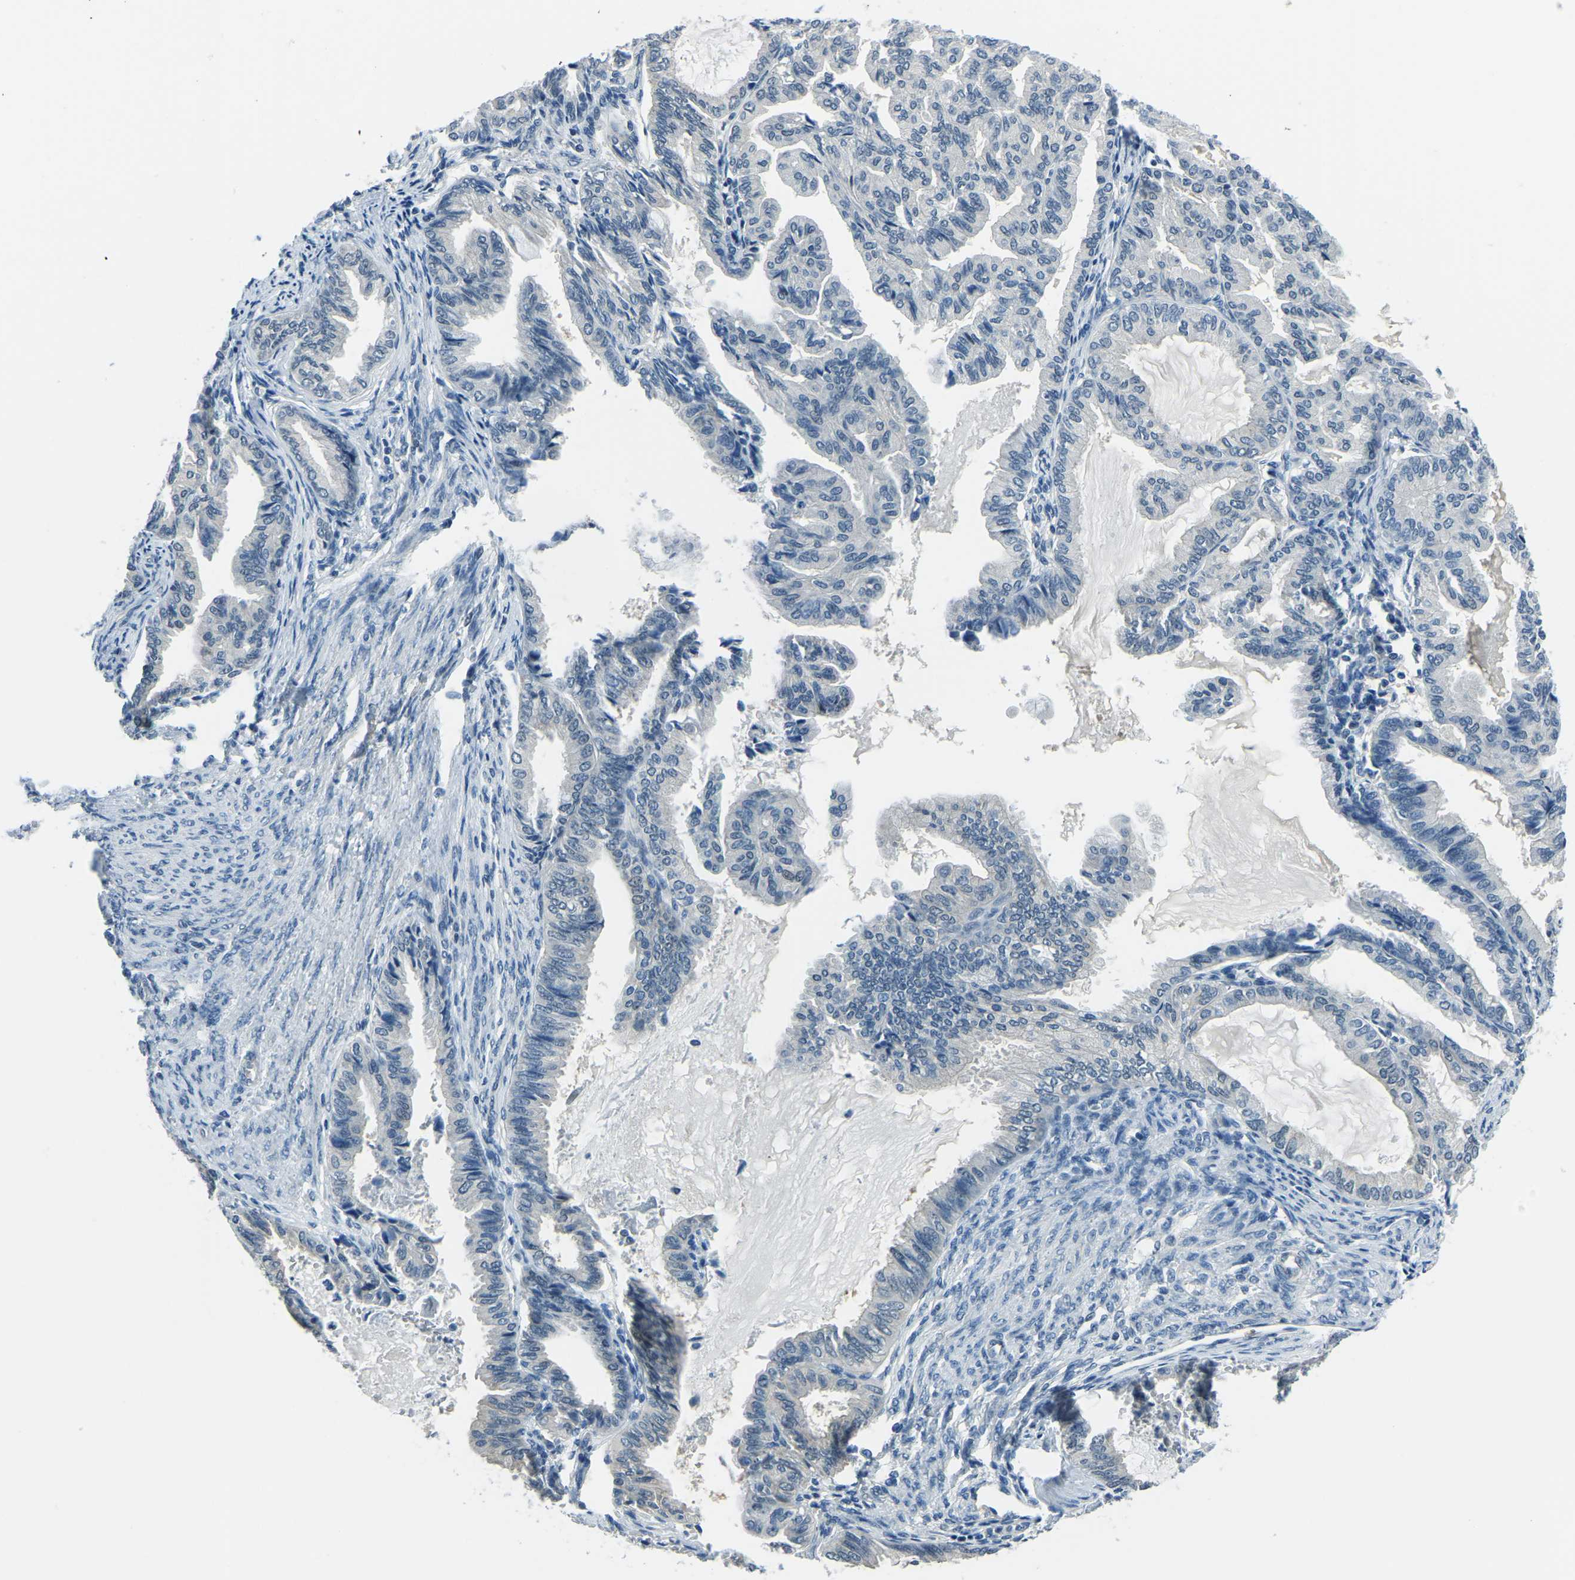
{"staining": {"intensity": "negative", "quantity": "none", "location": "none"}, "tissue": "endometrial cancer", "cell_type": "Tumor cells", "image_type": "cancer", "snomed": [{"axis": "morphology", "description": "Adenocarcinoma, NOS"}, {"axis": "topography", "description": "Endometrium"}], "caption": "DAB immunohistochemical staining of endometrial cancer (adenocarcinoma) demonstrates no significant expression in tumor cells.", "gene": "RRP1", "patient": {"sex": "female", "age": 86}}